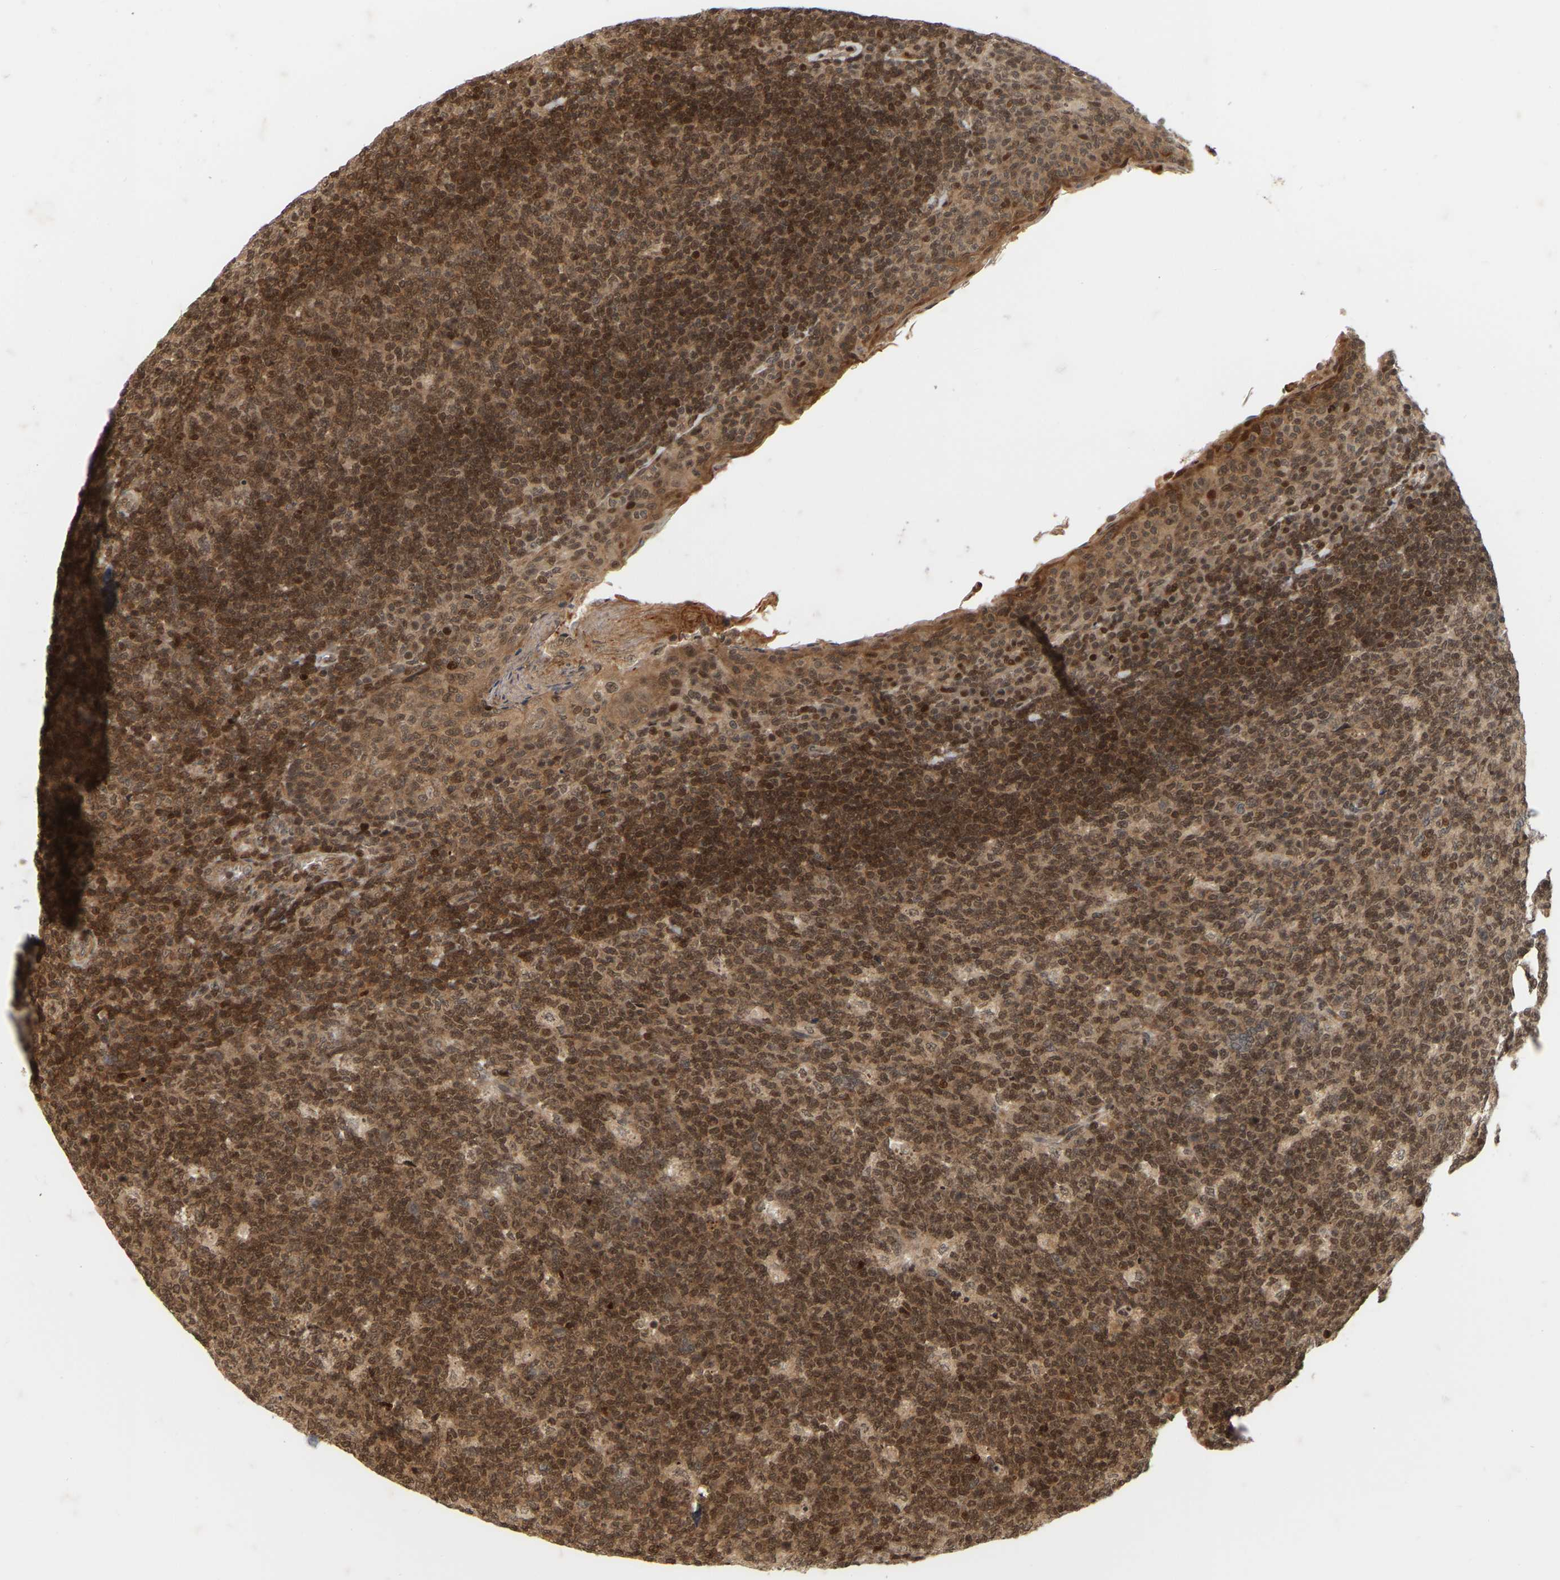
{"staining": {"intensity": "moderate", "quantity": ">75%", "location": "cytoplasmic/membranous,nuclear"}, "tissue": "tonsil", "cell_type": "Germinal center cells", "image_type": "normal", "snomed": [{"axis": "morphology", "description": "Normal tissue, NOS"}, {"axis": "topography", "description": "Tonsil"}], "caption": "DAB (3,3'-diaminobenzidine) immunohistochemical staining of unremarkable human tonsil shows moderate cytoplasmic/membranous,nuclear protein positivity in approximately >75% of germinal center cells.", "gene": "NFE2L2", "patient": {"sex": "male", "age": 17}}